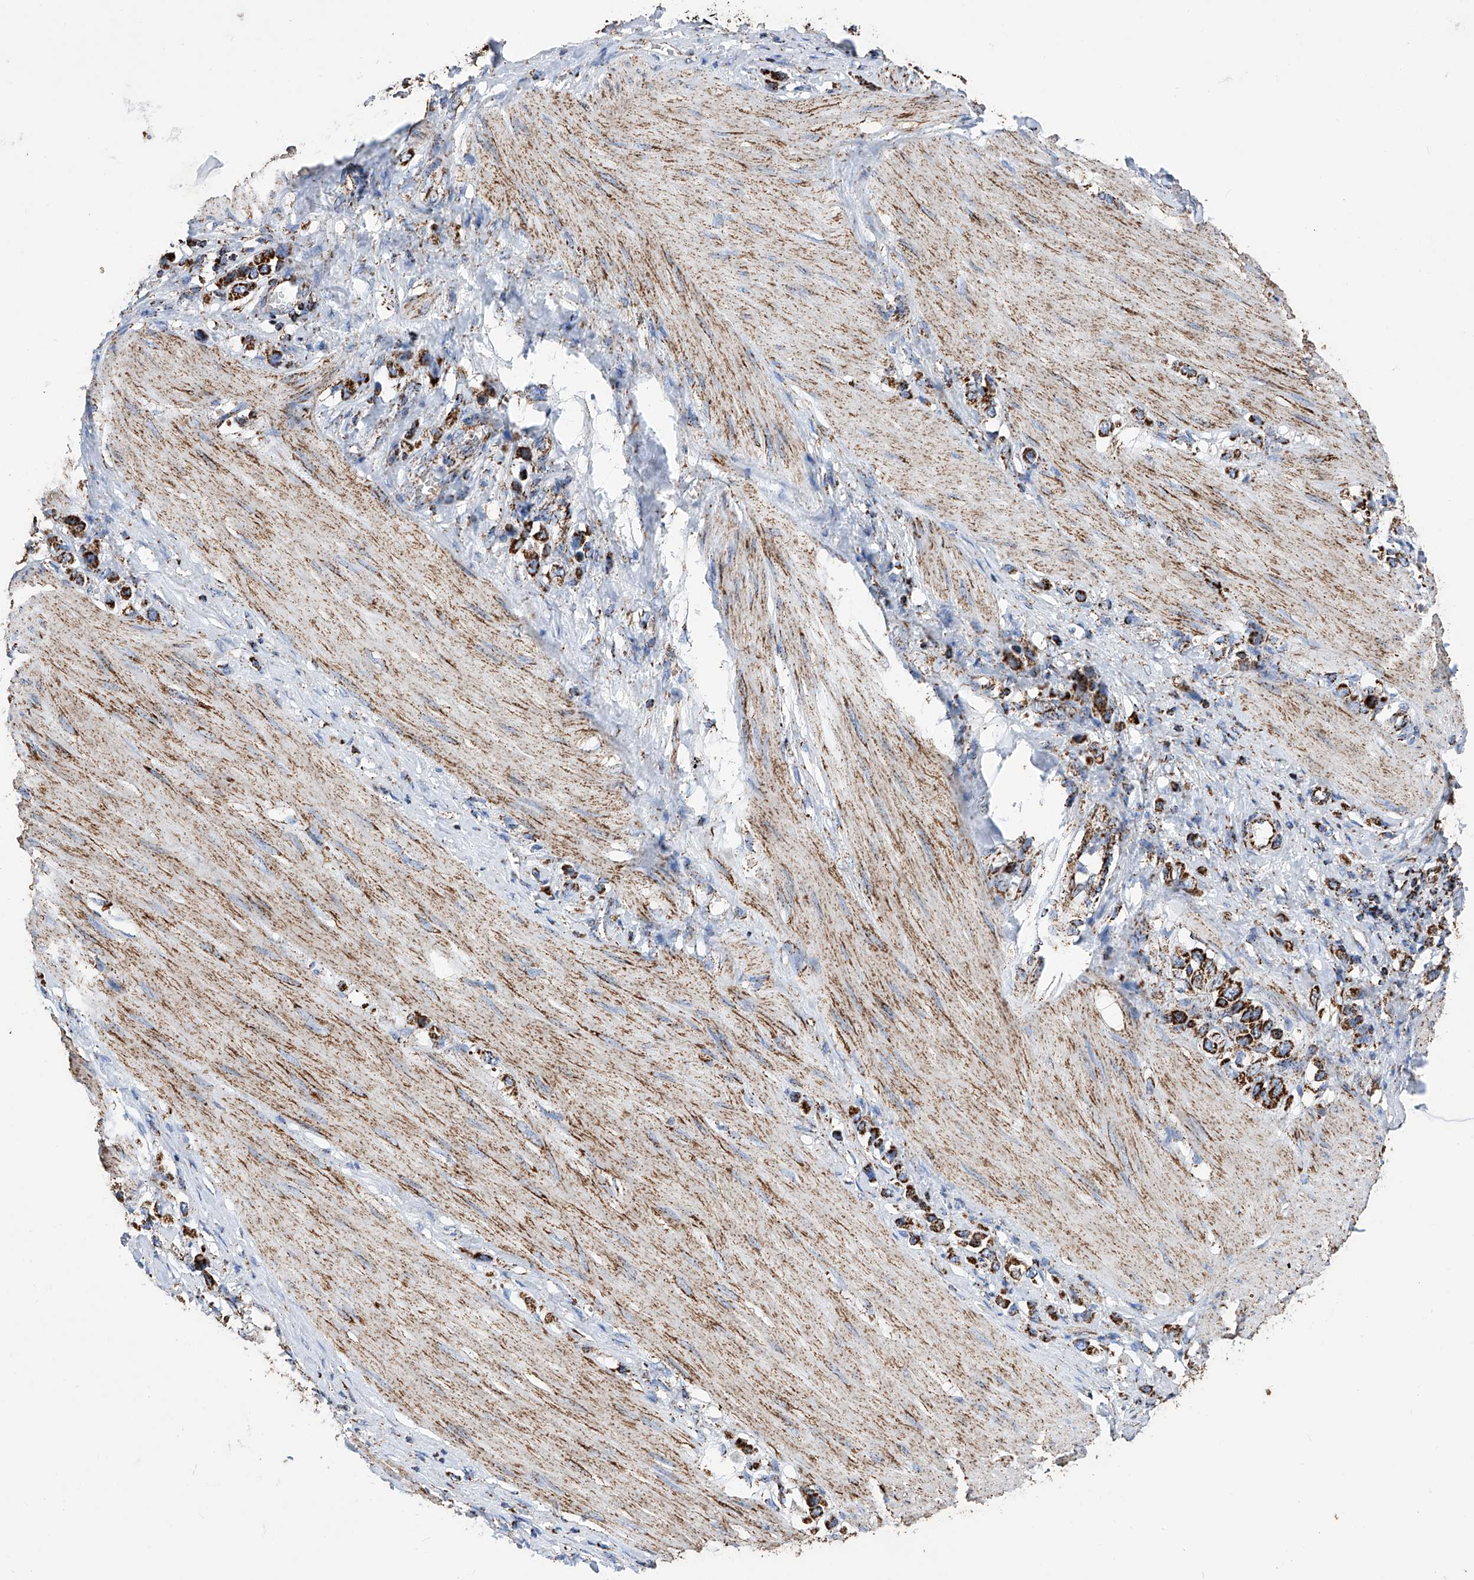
{"staining": {"intensity": "strong", "quantity": ">75%", "location": "cytoplasmic/membranous"}, "tissue": "stomach cancer", "cell_type": "Tumor cells", "image_type": "cancer", "snomed": [{"axis": "morphology", "description": "Adenocarcinoma, NOS"}, {"axis": "topography", "description": "Stomach"}], "caption": "Tumor cells show strong cytoplasmic/membranous expression in approximately >75% of cells in stomach cancer.", "gene": "ATP5PF", "patient": {"sex": "female", "age": 65}}